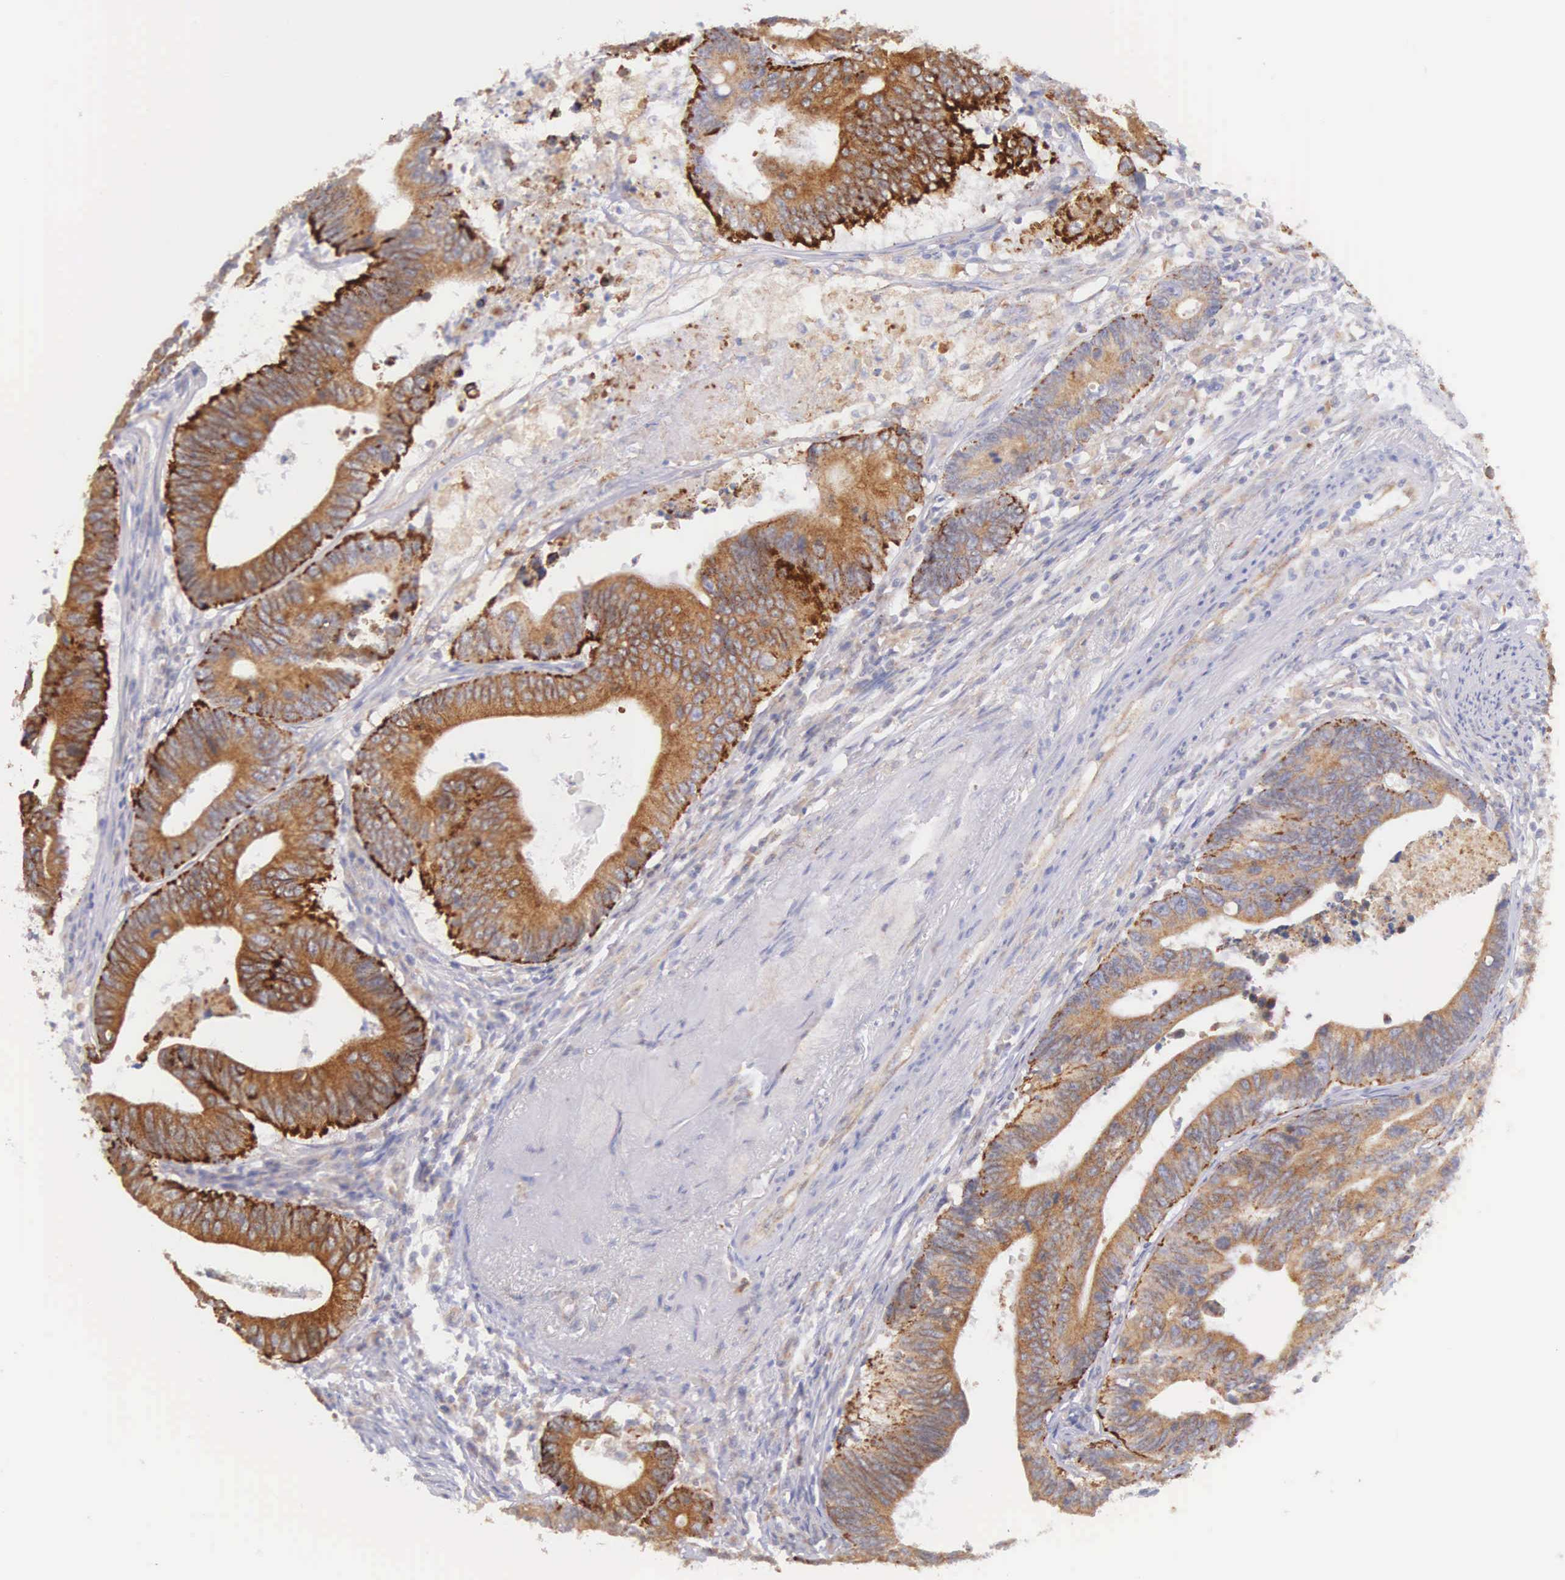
{"staining": {"intensity": "moderate", "quantity": ">75%", "location": "cytoplasmic/membranous"}, "tissue": "colorectal cancer", "cell_type": "Tumor cells", "image_type": "cancer", "snomed": [{"axis": "morphology", "description": "Adenocarcinoma, NOS"}, {"axis": "topography", "description": "Colon"}], "caption": "This photomicrograph exhibits IHC staining of colorectal cancer, with medium moderate cytoplasmic/membranous positivity in about >75% of tumor cells.", "gene": "NSDHL", "patient": {"sex": "female", "age": 78}}